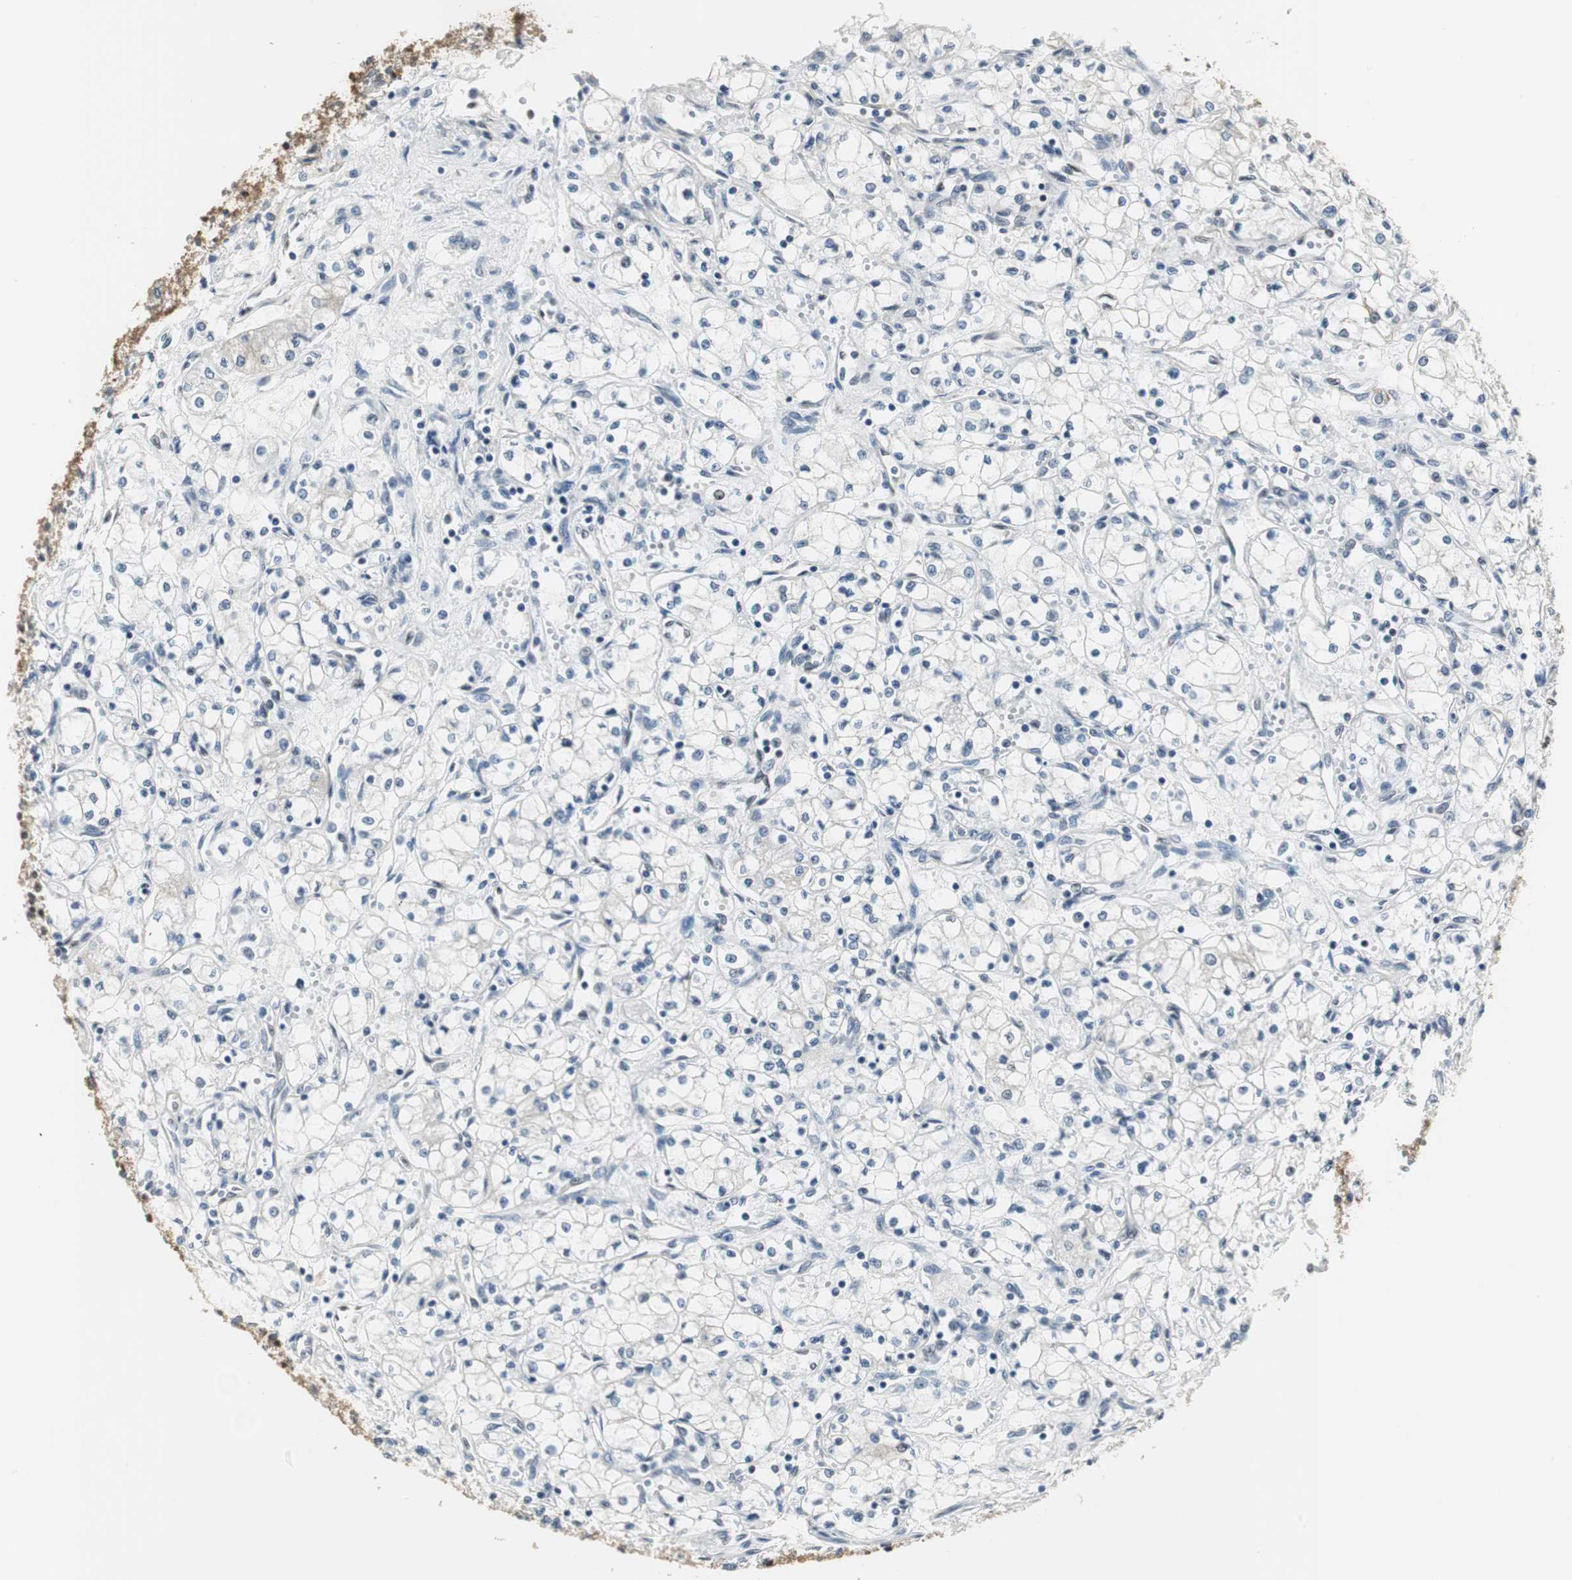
{"staining": {"intensity": "negative", "quantity": "none", "location": "none"}, "tissue": "renal cancer", "cell_type": "Tumor cells", "image_type": "cancer", "snomed": [{"axis": "morphology", "description": "Normal tissue, NOS"}, {"axis": "morphology", "description": "Adenocarcinoma, NOS"}, {"axis": "topography", "description": "Kidney"}], "caption": "Tumor cells show no significant staining in renal adenocarcinoma. The staining was performed using DAB (3,3'-diaminobenzidine) to visualize the protein expression in brown, while the nuclei were stained in blue with hematoxylin (Magnification: 20x).", "gene": "CCT5", "patient": {"sex": "male", "age": 59}}